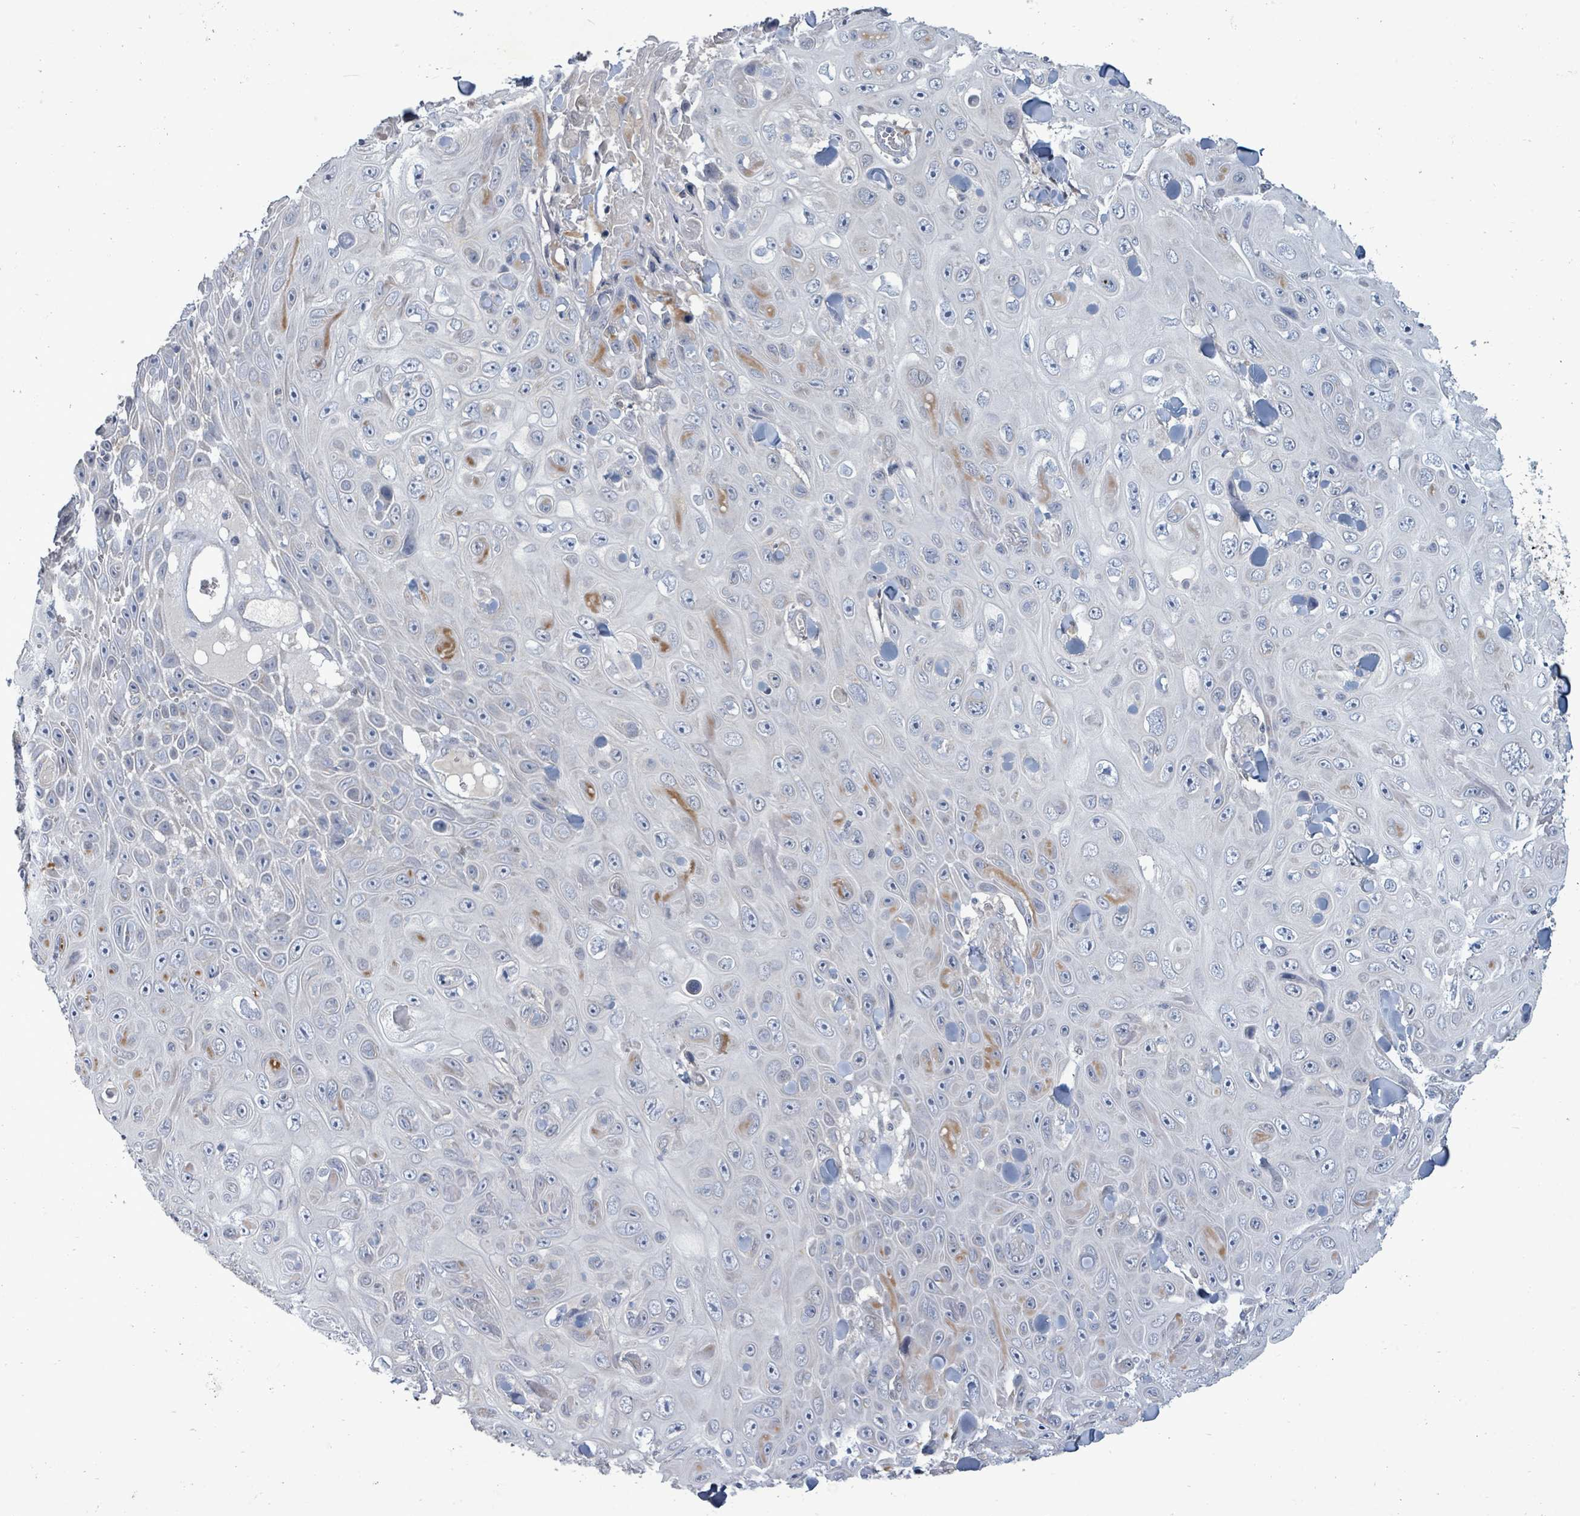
{"staining": {"intensity": "moderate", "quantity": "<25%", "location": "cytoplasmic/membranous"}, "tissue": "skin cancer", "cell_type": "Tumor cells", "image_type": "cancer", "snomed": [{"axis": "morphology", "description": "Squamous cell carcinoma, NOS"}, {"axis": "topography", "description": "Skin"}], "caption": "Moderate cytoplasmic/membranous expression for a protein is appreciated in approximately <25% of tumor cells of skin cancer (squamous cell carcinoma) using IHC.", "gene": "ZFPM1", "patient": {"sex": "male", "age": 82}}